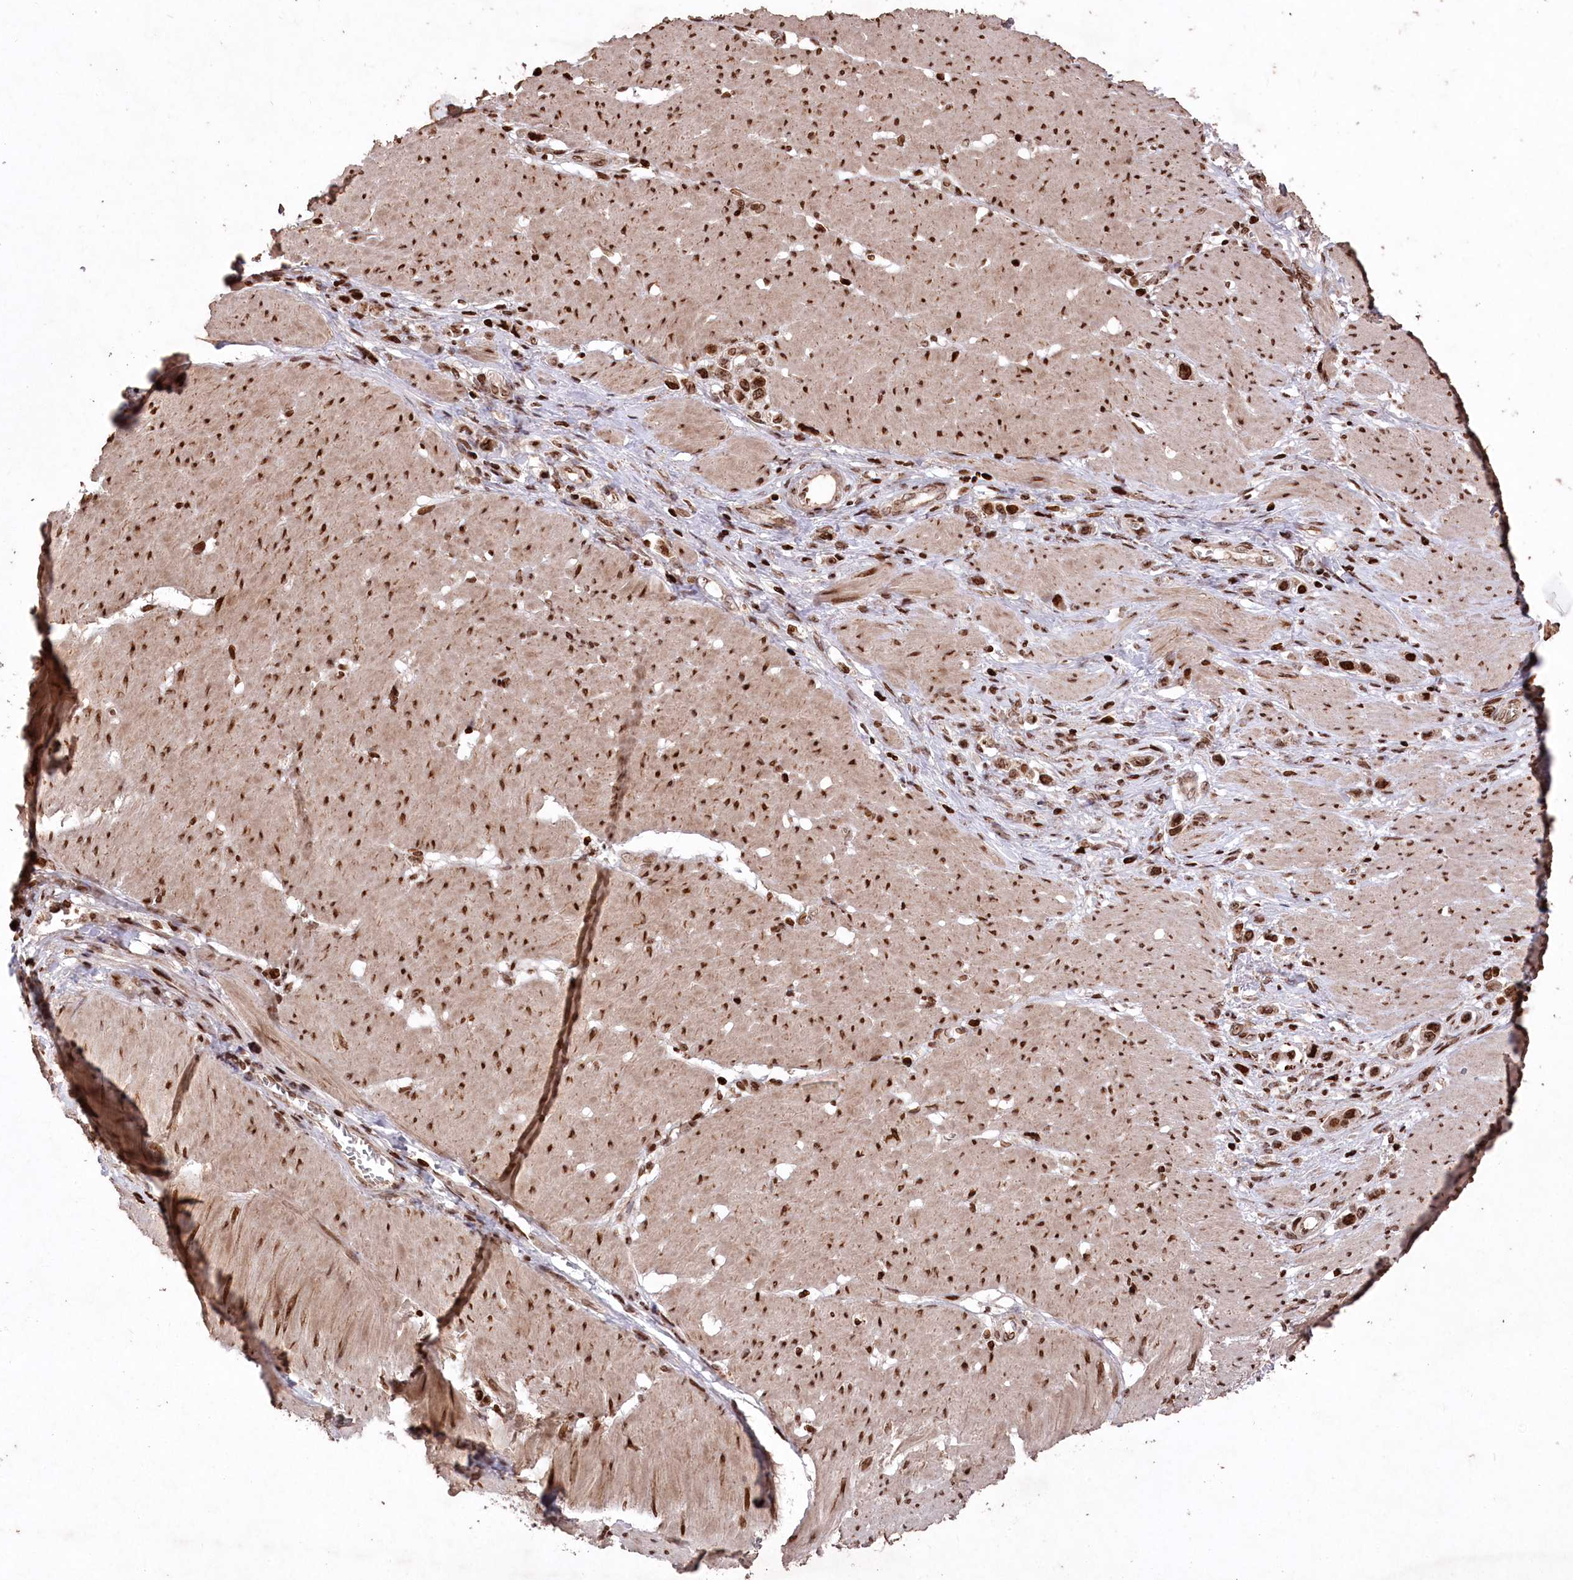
{"staining": {"intensity": "strong", "quantity": ">75%", "location": "nuclear"}, "tissue": "stomach cancer", "cell_type": "Tumor cells", "image_type": "cancer", "snomed": [{"axis": "morphology", "description": "Normal tissue, NOS"}, {"axis": "morphology", "description": "Adenocarcinoma, NOS"}, {"axis": "topography", "description": "Stomach, upper"}, {"axis": "topography", "description": "Stomach"}], "caption": "DAB immunohistochemical staining of human stomach adenocarcinoma shows strong nuclear protein expression in about >75% of tumor cells.", "gene": "CCSER2", "patient": {"sex": "female", "age": 65}}